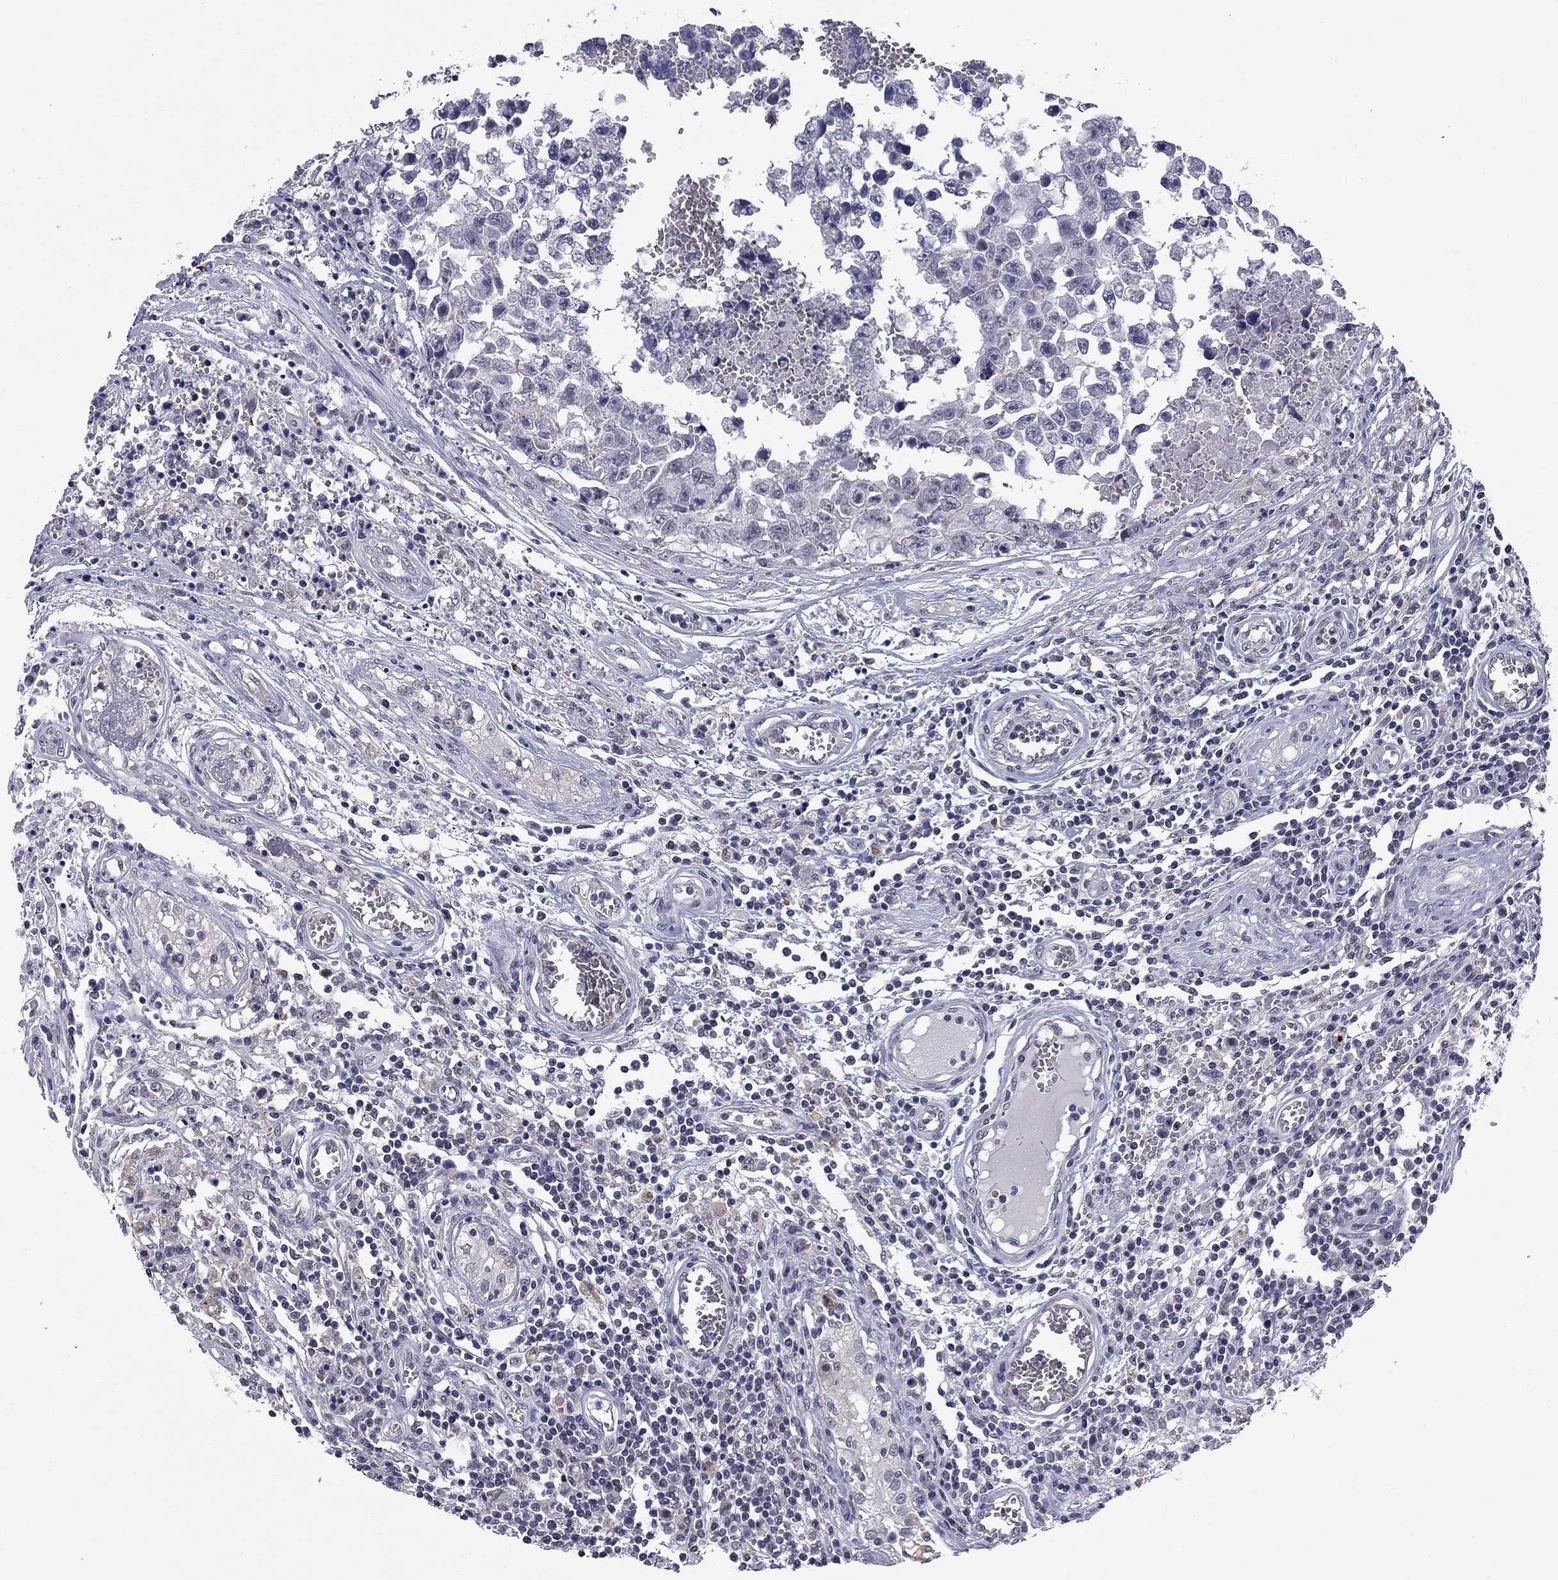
{"staining": {"intensity": "negative", "quantity": "none", "location": "none"}, "tissue": "testis cancer", "cell_type": "Tumor cells", "image_type": "cancer", "snomed": [{"axis": "morphology", "description": "Carcinoma, Embryonal, NOS"}, {"axis": "topography", "description": "Testis"}], "caption": "Immunohistochemistry image of neoplastic tissue: testis cancer (embryonal carcinoma) stained with DAB reveals no significant protein expression in tumor cells.", "gene": "HTR4", "patient": {"sex": "male", "age": 36}}